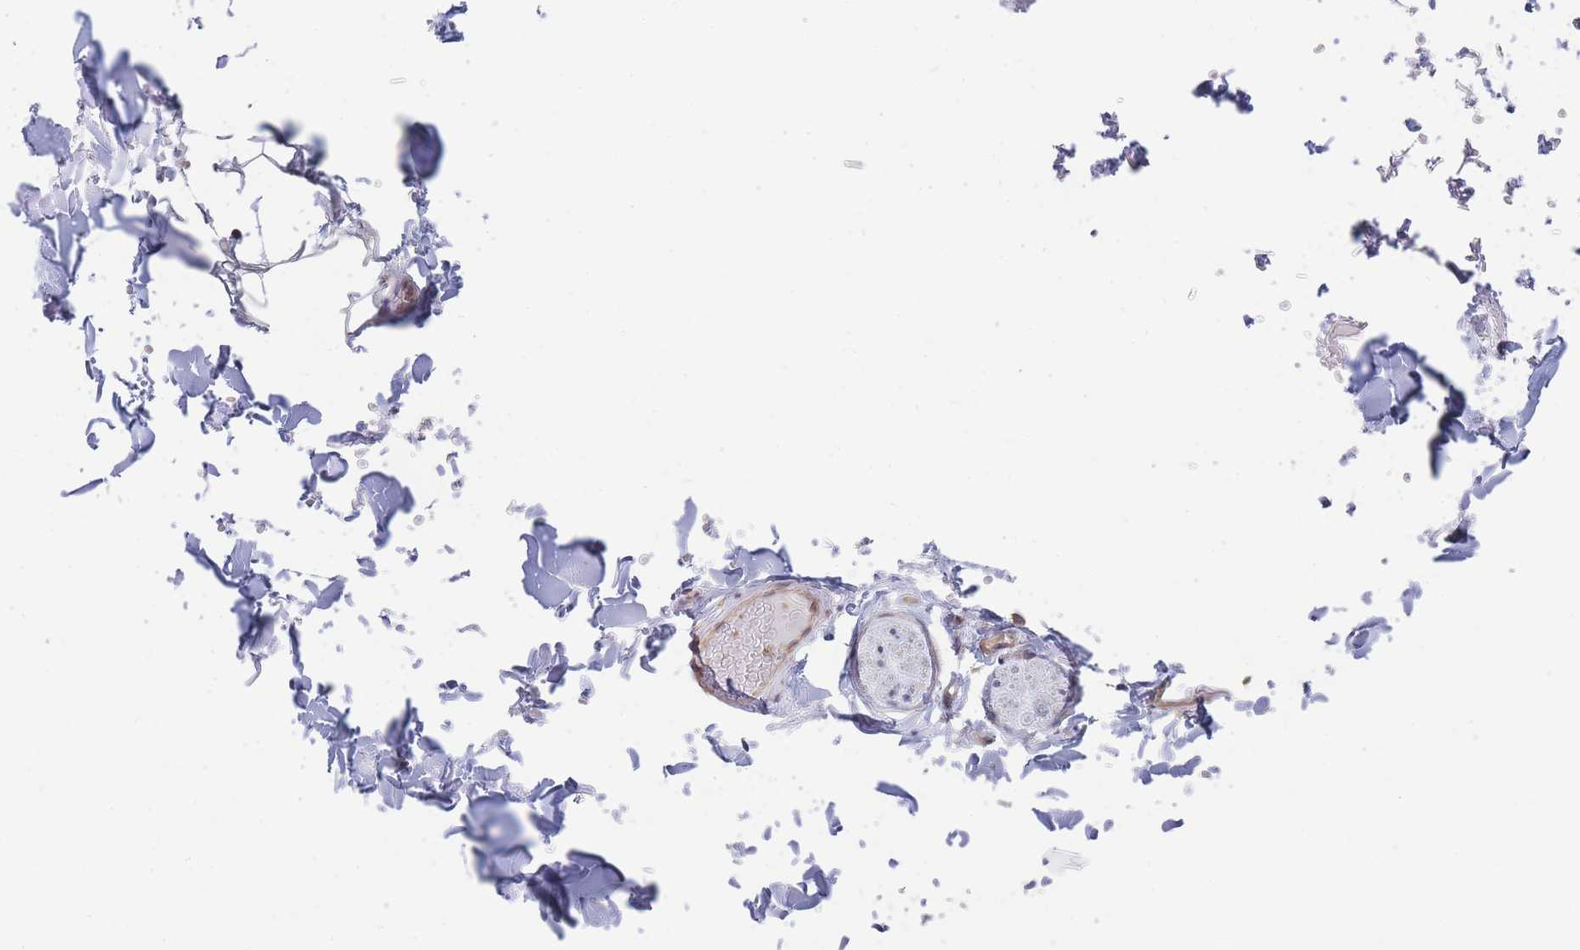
{"staining": {"intensity": "negative", "quantity": "none", "location": "none"}, "tissue": "adipose tissue", "cell_type": "Adipocytes", "image_type": "normal", "snomed": [{"axis": "morphology", "description": "Normal tissue, NOS"}, {"axis": "topography", "description": "Salivary gland"}, {"axis": "topography", "description": "Peripheral nerve tissue"}], "caption": "Benign adipose tissue was stained to show a protein in brown. There is no significant expression in adipocytes.", "gene": "MRPS18B", "patient": {"sex": "male", "age": 38}}